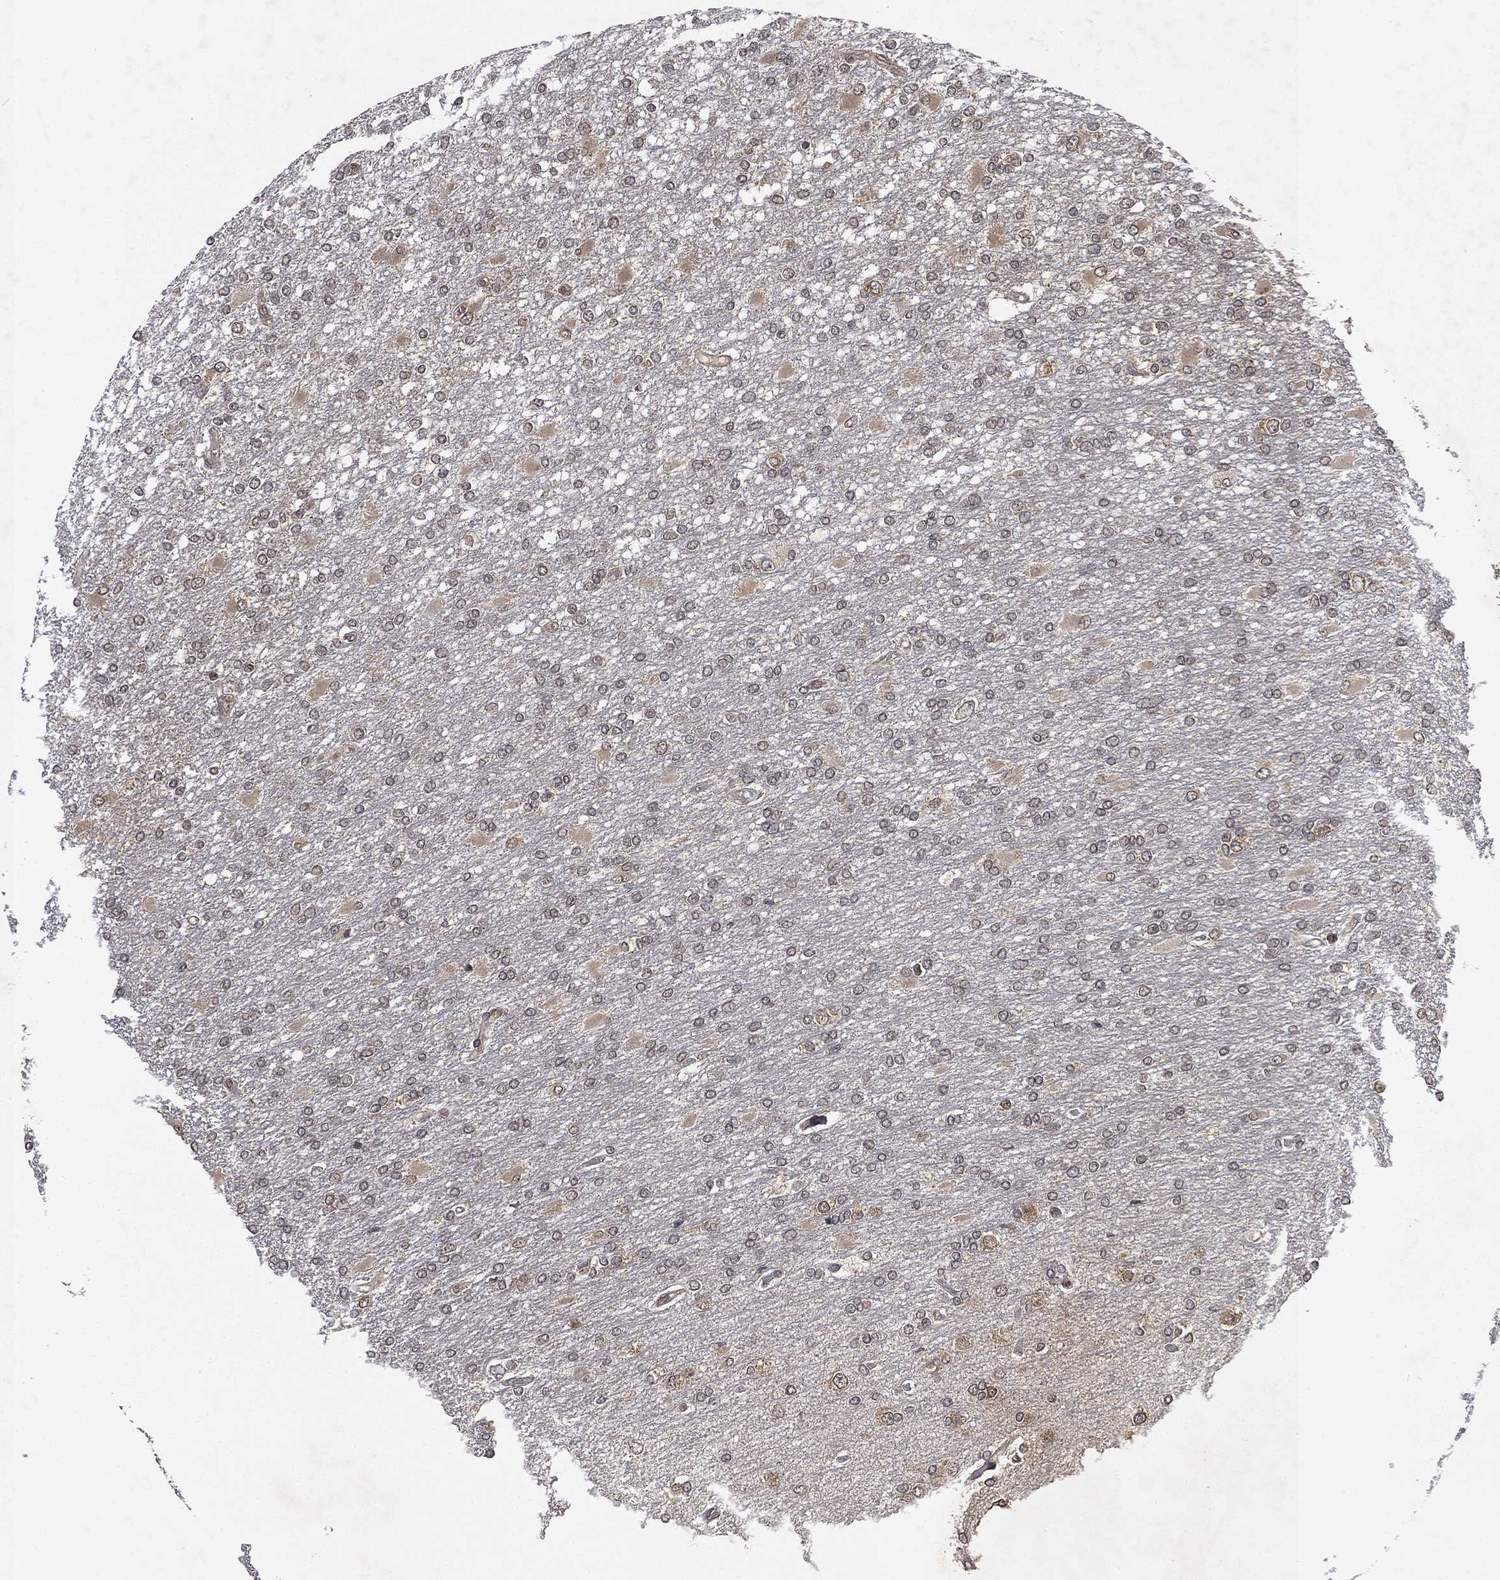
{"staining": {"intensity": "weak", "quantity": "25%-75%", "location": "cytoplasmic/membranous"}, "tissue": "glioma", "cell_type": "Tumor cells", "image_type": "cancer", "snomed": [{"axis": "morphology", "description": "Glioma, malignant, High grade"}, {"axis": "topography", "description": "Cerebral cortex"}], "caption": "Protein expression analysis of malignant glioma (high-grade) reveals weak cytoplasmic/membranous staining in about 25%-75% of tumor cells.", "gene": "UBA5", "patient": {"sex": "male", "age": 79}}